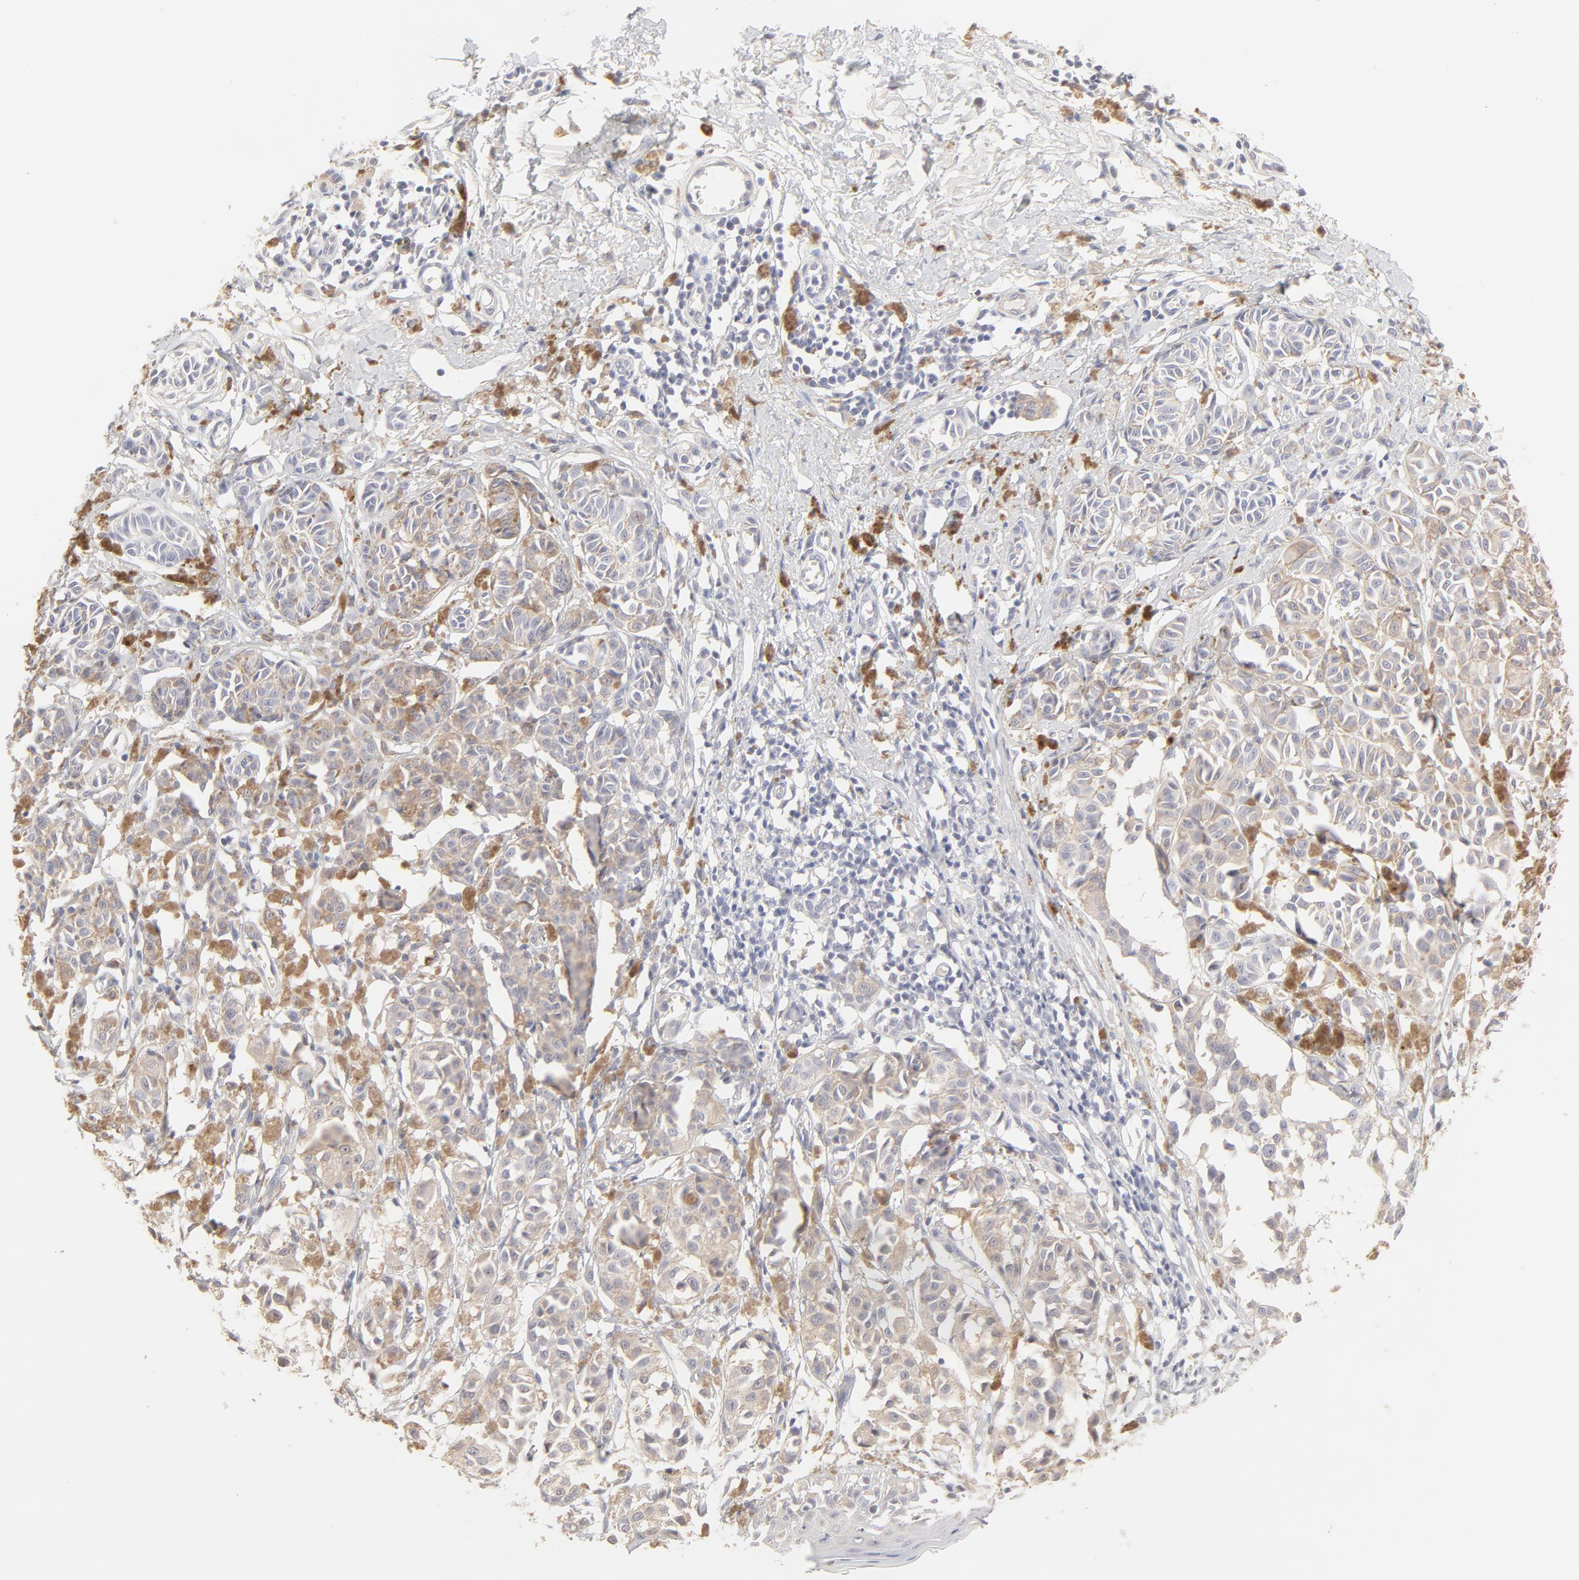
{"staining": {"intensity": "weak", "quantity": "25%-75%", "location": "cytoplasmic/membranous"}, "tissue": "melanoma", "cell_type": "Tumor cells", "image_type": "cancer", "snomed": [{"axis": "morphology", "description": "Malignant melanoma, NOS"}, {"axis": "topography", "description": "Skin"}], "caption": "Malignant melanoma stained with DAB (3,3'-diaminobenzidine) immunohistochemistry (IHC) shows low levels of weak cytoplasmic/membranous expression in about 25%-75% of tumor cells.", "gene": "ELF3", "patient": {"sex": "male", "age": 76}}